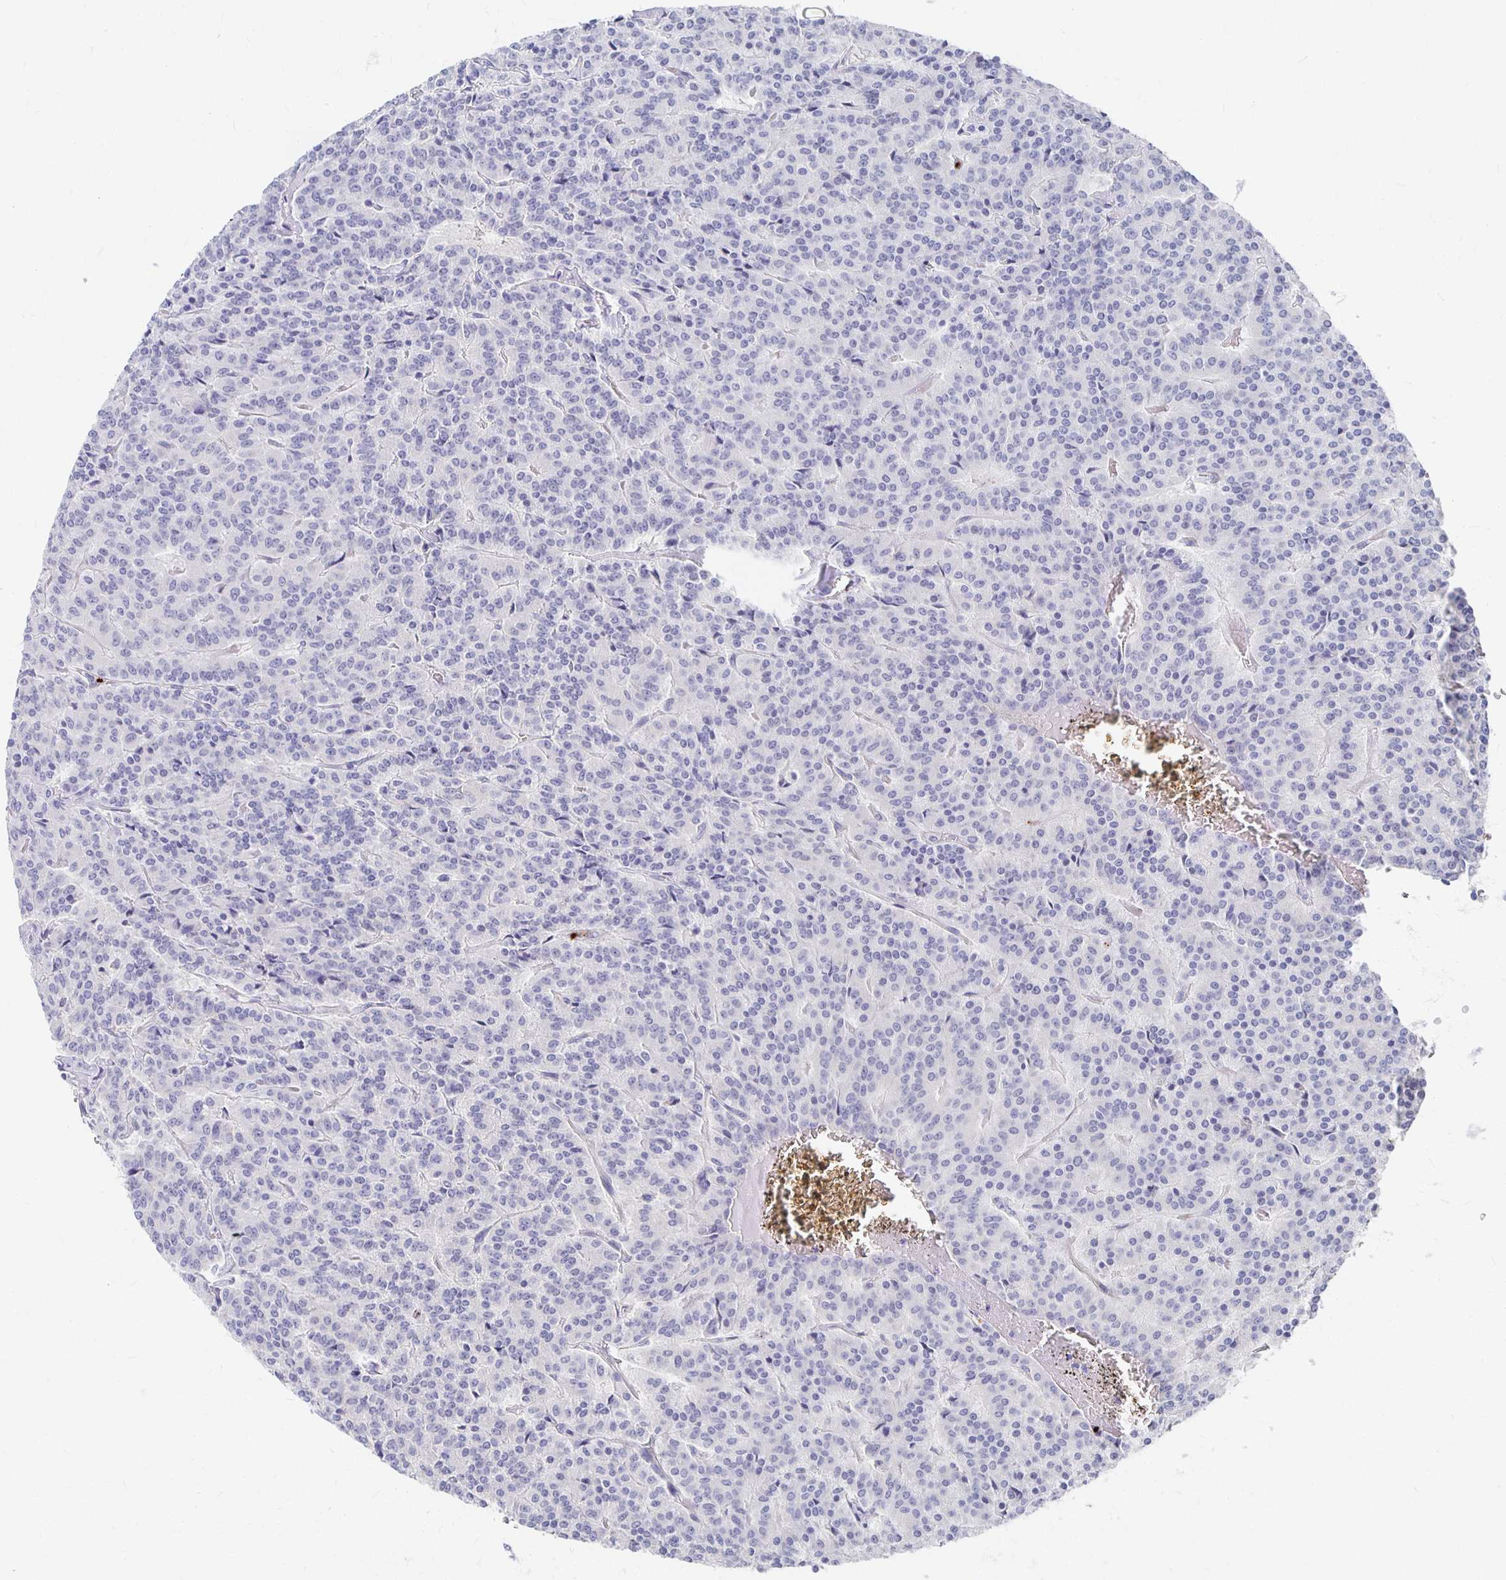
{"staining": {"intensity": "negative", "quantity": "none", "location": "none"}, "tissue": "carcinoid", "cell_type": "Tumor cells", "image_type": "cancer", "snomed": [{"axis": "morphology", "description": "Carcinoid, malignant, NOS"}, {"axis": "topography", "description": "Lung"}], "caption": "IHC of human carcinoid (malignant) shows no positivity in tumor cells.", "gene": "FKRP", "patient": {"sex": "male", "age": 70}}